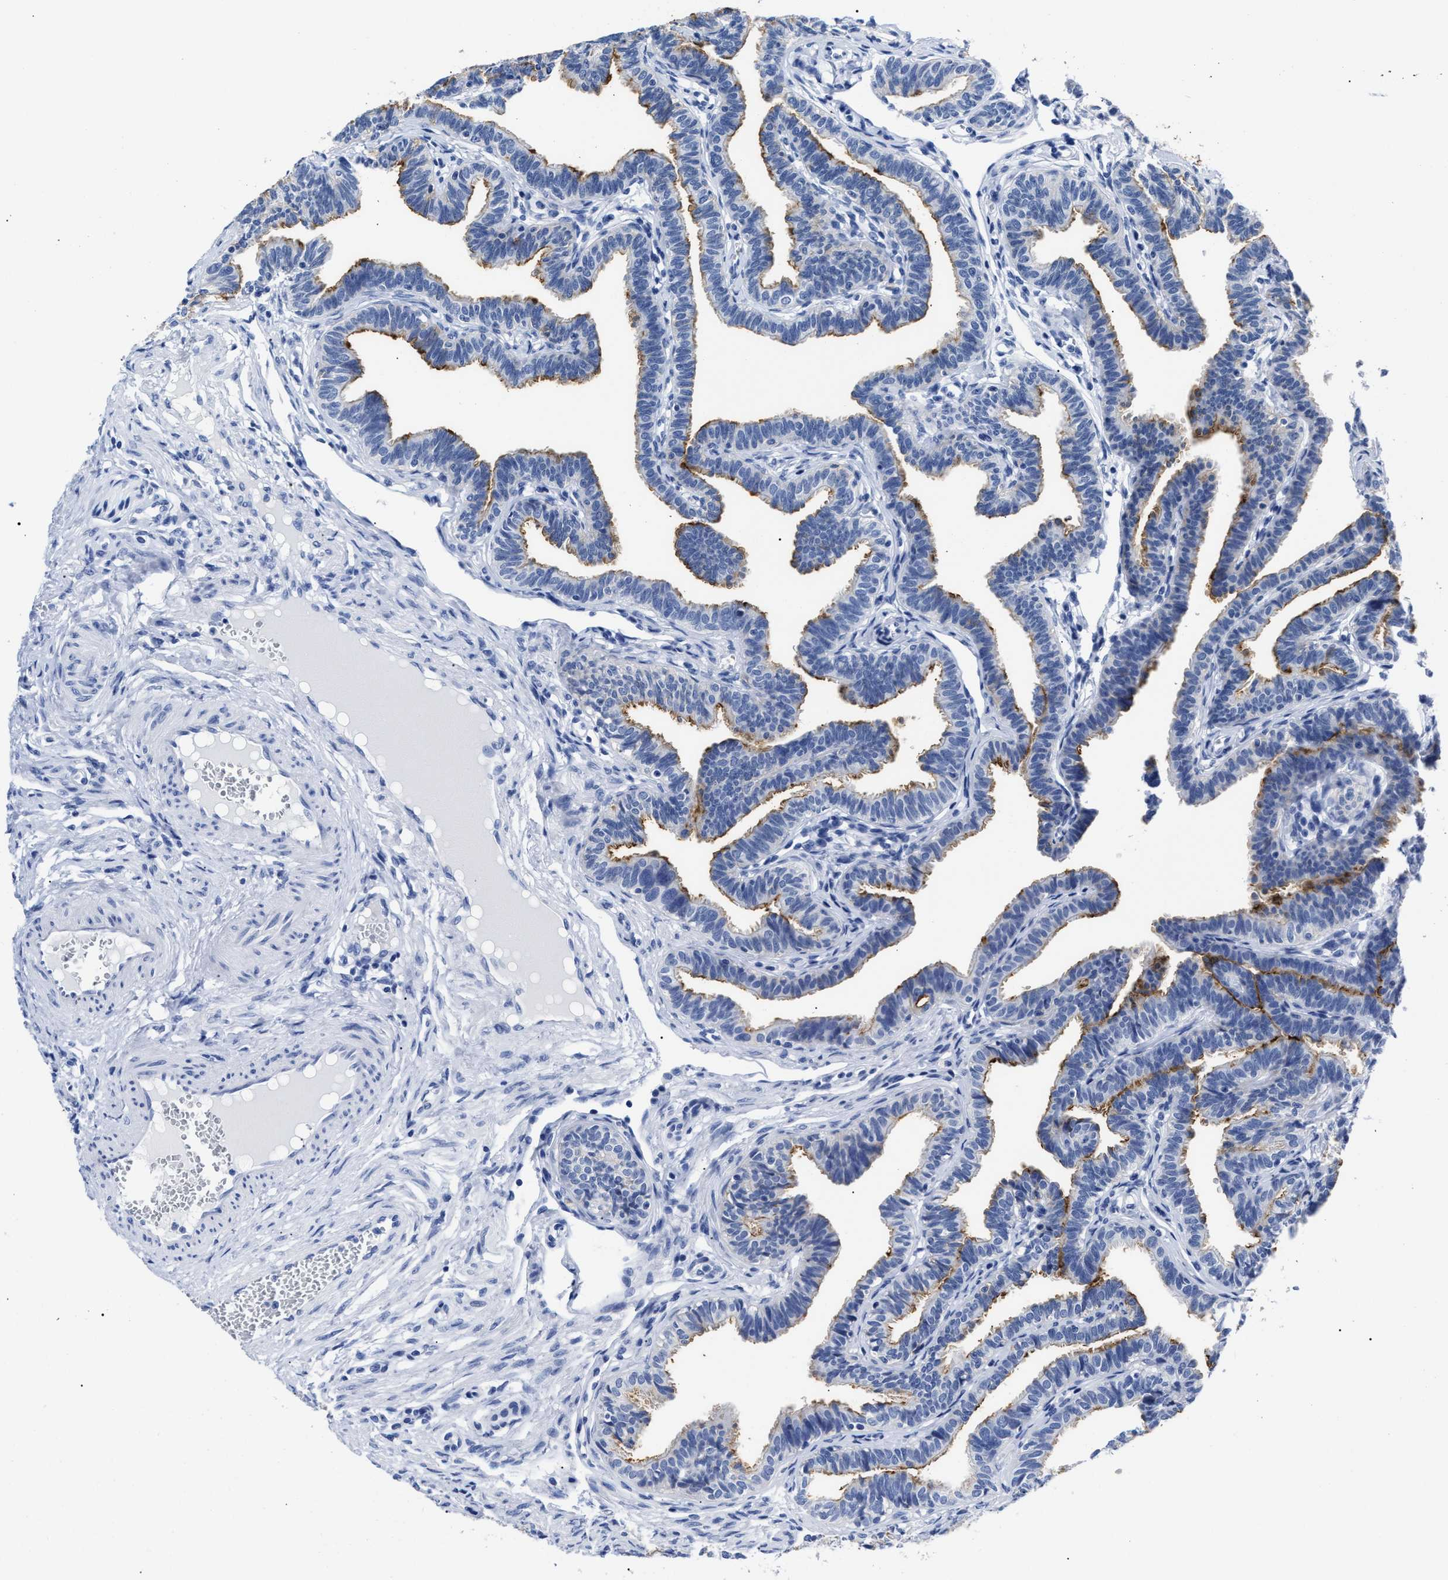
{"staining": {"intensity": "moderate", "quantity": "25%-75%", "location": "cytoplasmic/membranous"}, "tissue": "fallopian tube", "cell_type": "Glandular cells", "image_type": "normal", "snomed": [{"axis": "morphology", "description": "Normal tissue, NOS"}, {"axis": "topography", "description": "Fallopian tube"}, {"axis": "topography", "description": "Ovary"}], "caption": "IHC micrograph of benign fallopian tube: human fallopian tube stained using immunohistochemistry (IHC) displays medium levels of moderate protein expression localized specifically in the cytoplasmic/membranous of glandular cells, appearing as a cytoplasmic/membranous brown color.", "gene": "ALPG", "patient": {"sex": "female", "age": 23}}